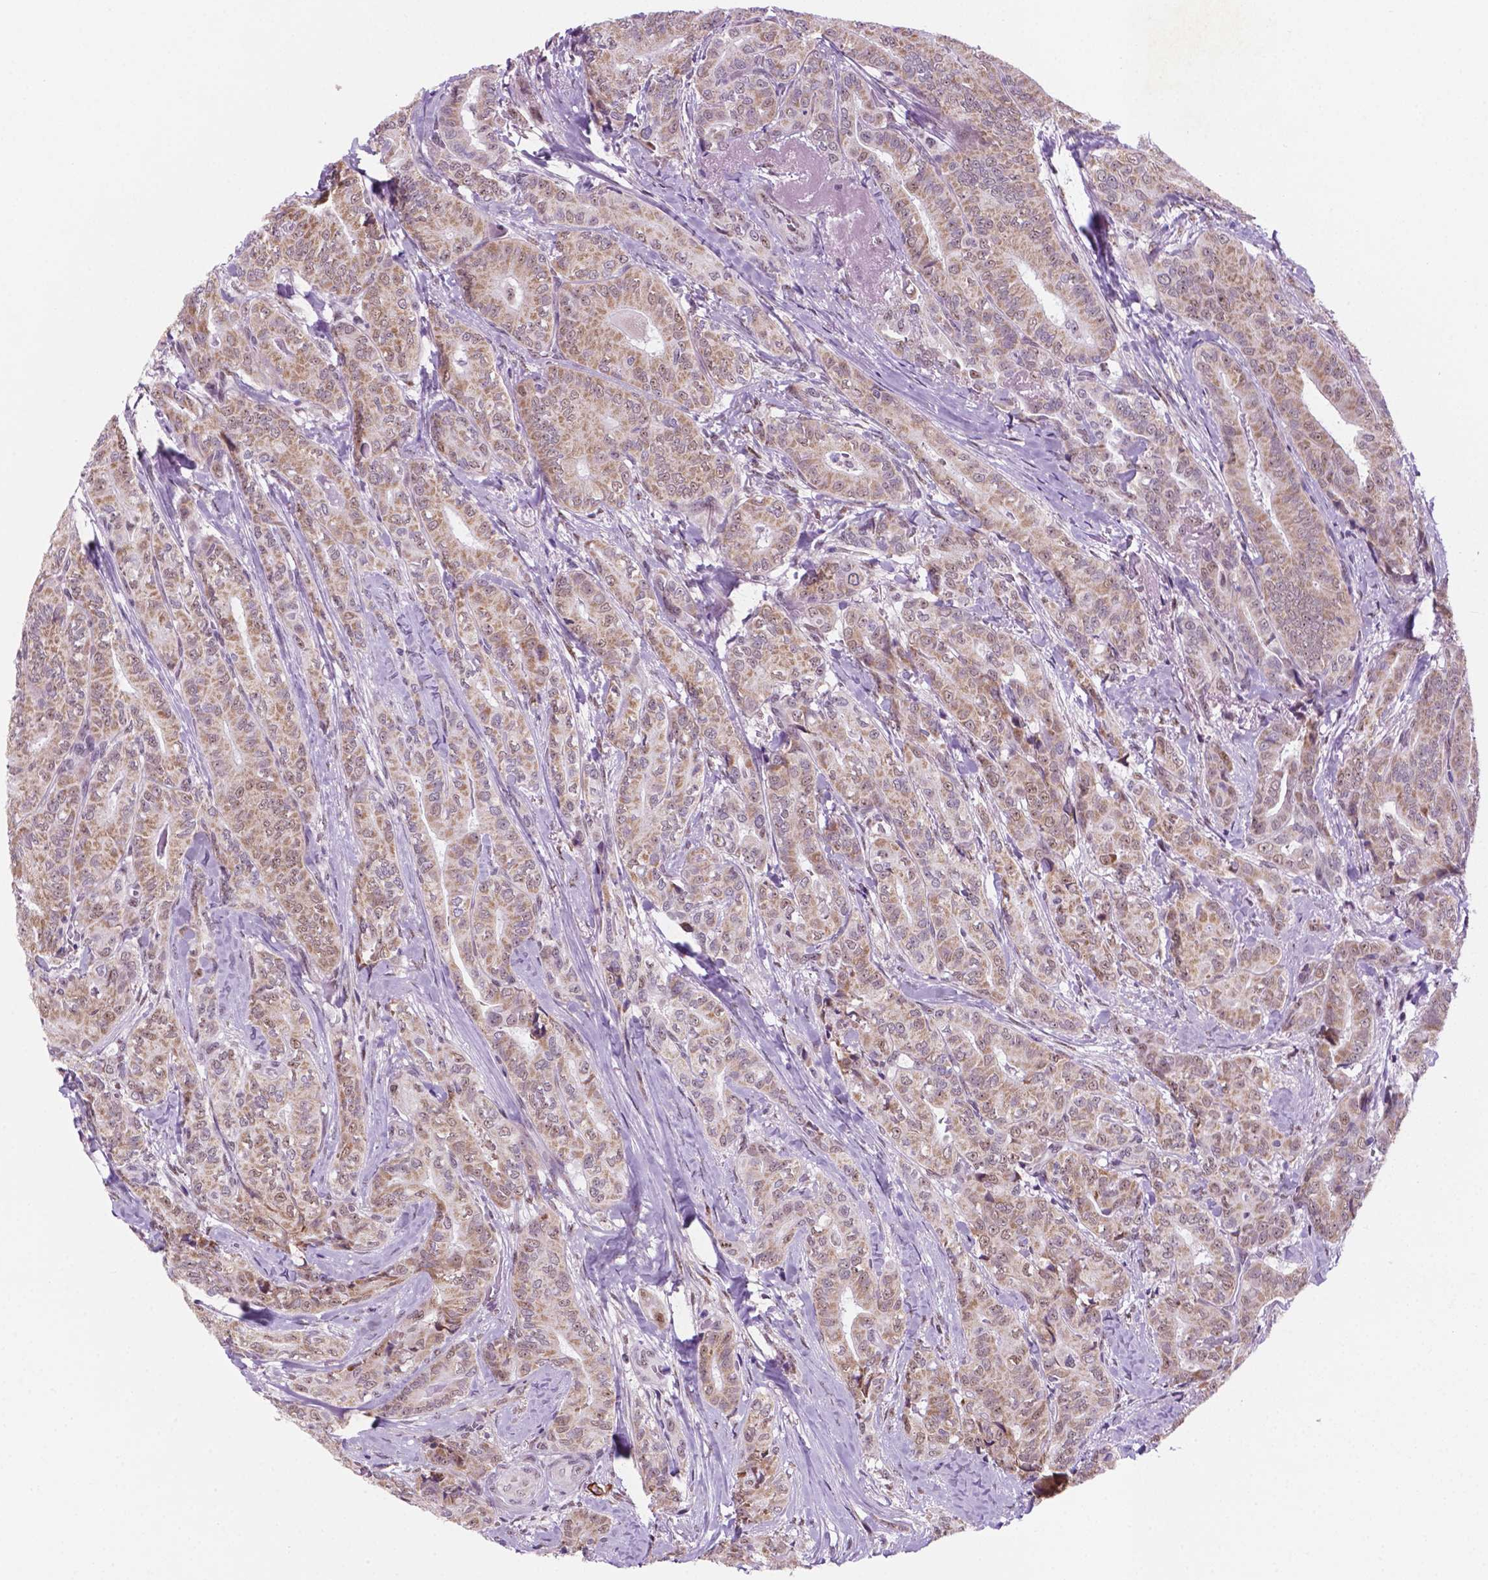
{"staining": {"intensity": "weak", "quantity": ">75%", "location": "cytoplasmic/membranous,nuclear"}, "tissue": "thyroid cancer", "cell_type": "Tumor cells", "image_type": "cancer", "snomed": [{"axis": "morphology", "description": "Papillary adenocarcinoma, NOS"}, {"axis": "topography", "description": "Thyroid gland"}], "caption": "About >75% of tumor cells in human thyroid cancer show weak cytoplasmic/membranous and nuclear protein staining as visualized by brown immunohistochemical staining.", "gene": "C18orf21", "patient": {"sex": "male", "age": 61}}